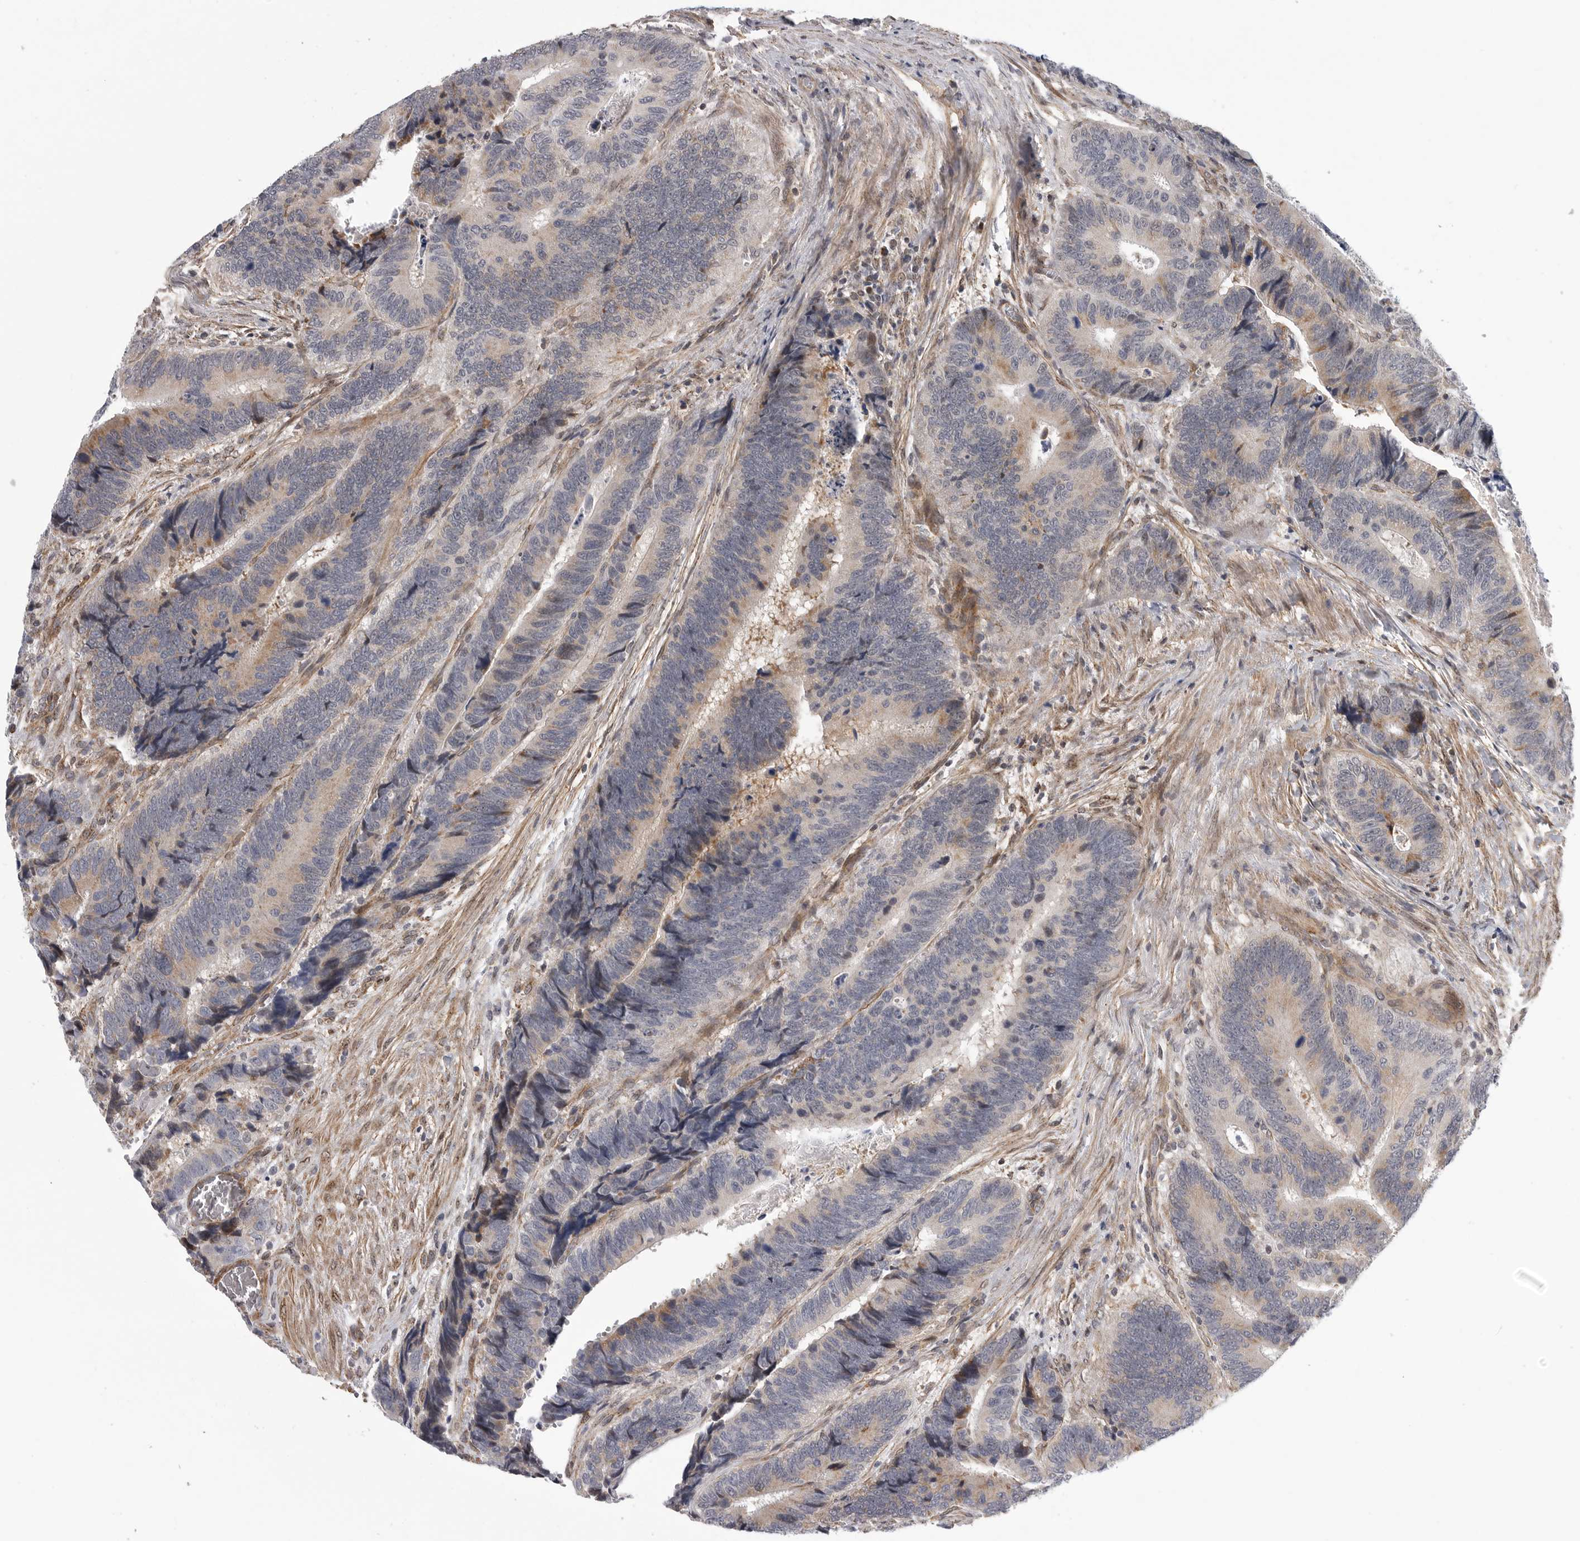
{"staining": {"intensity": "weak", "quantity": "25%-75%", "location": "cytoplasmic/membranous"}, "tissue": "colorectal cancer", "cell_type": "Tumor cells", "image_type": "cancer", "snomed": [{"axis": "morphology", "description": "Inflammation, NOS"}, {"axis": "morphology", "description": "Adenocarcinoma, NOS"}, {"axis": "topography", "description": "Colon"}], "caption": "Immunohistochemistry of colorectal adenocarcinoma exhibits low levels of weak cytoplasmic/membranous staining in approximately 25%-75% of tumor cells.", "gene": "TMPRSS11F", "patient": {"sex": "male", "age": 72}}